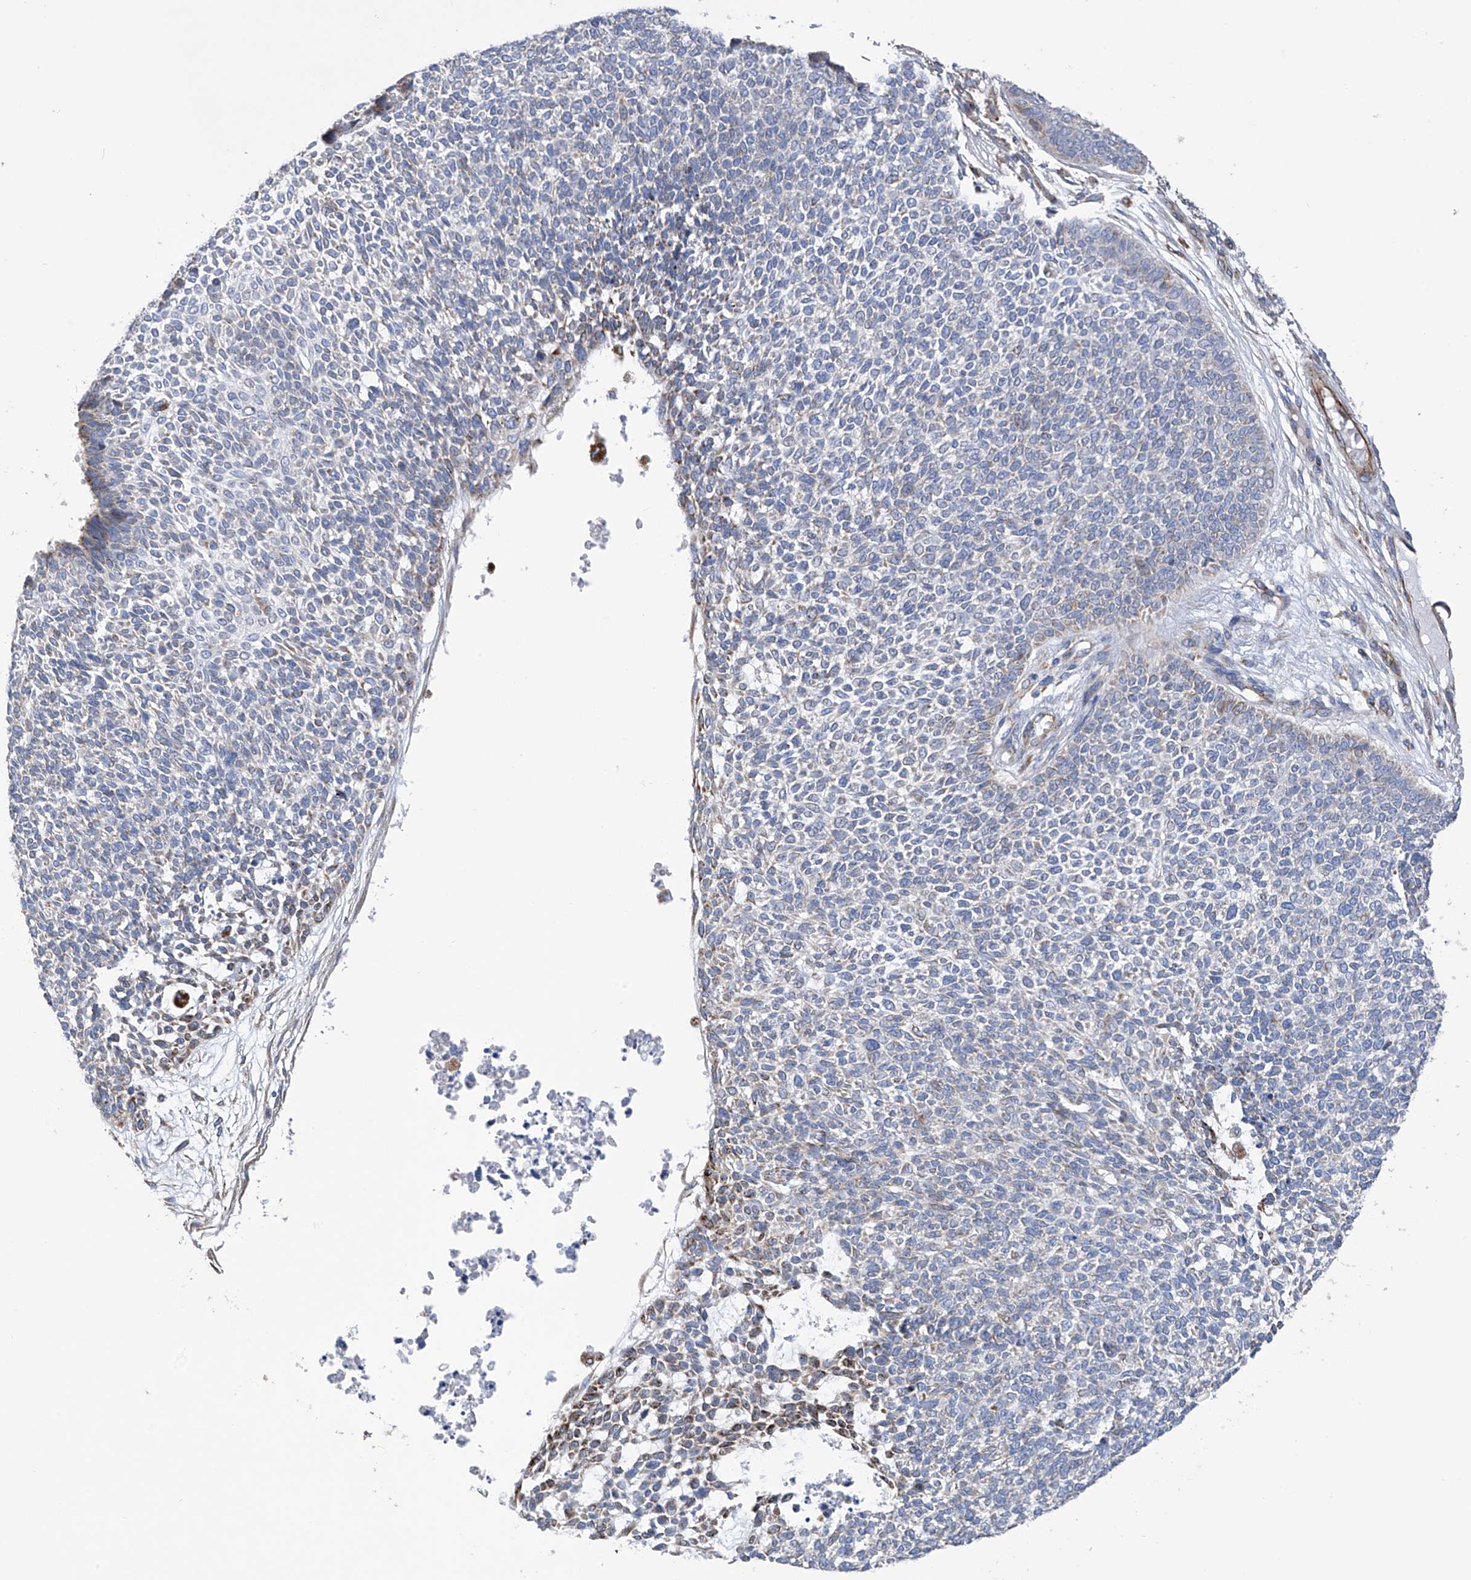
{"staining": {"intensity": "negative", "quantity": "none", "location": "none"}, "tissue": "skin cancer", "cell_type": "Tumor cells", "image_type": "cancer", "snomed": [{"axis": "morphology", "description": "Basal cell carcinoma"}, {"axis": "topography", "description": "Skin"}], "caption": "IHC of skin cancer (basal cell carcinoma) shows no staining in tumor cells.", "gene": "EIF5B", "patient": {"sex": "female", "age": 84}}